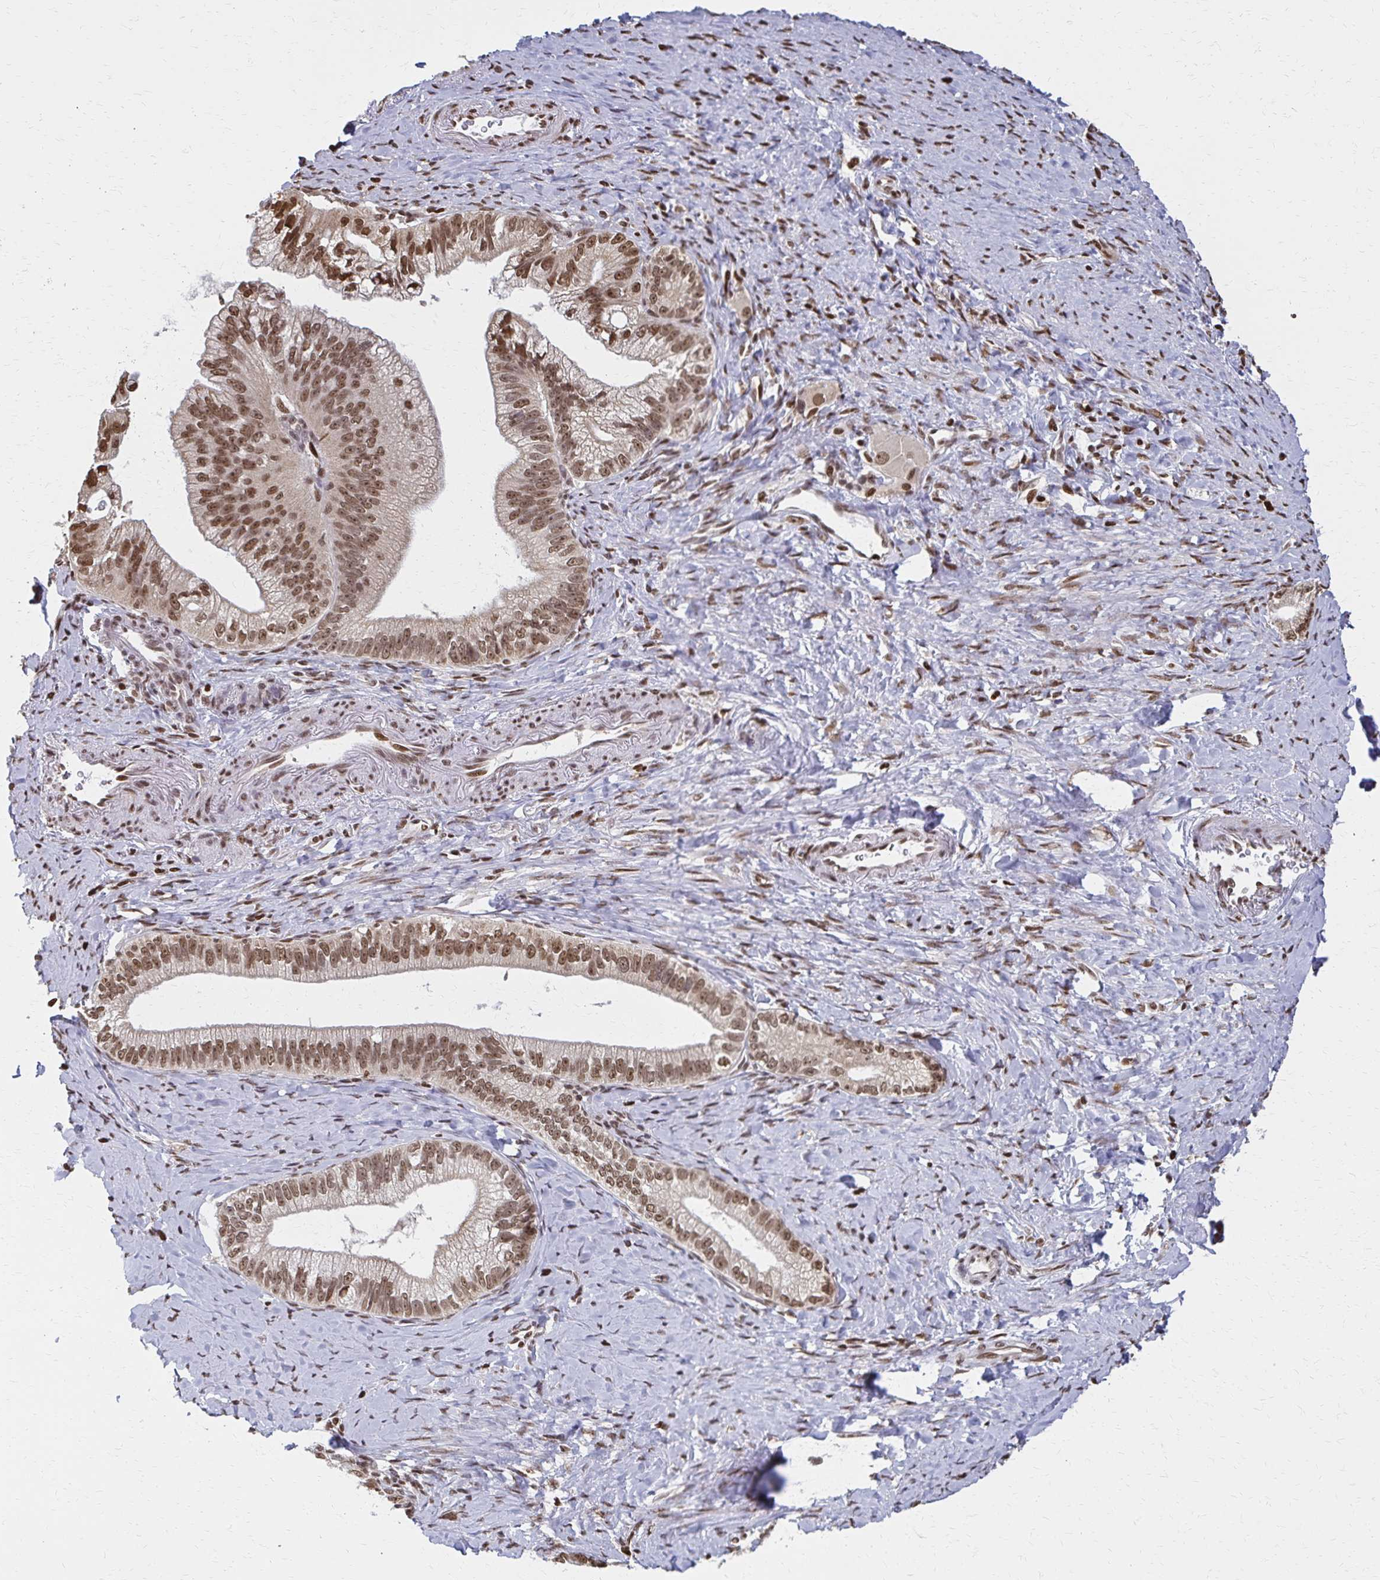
{"staining": {"intensity": "moderate", "quantity": ">75%", "location": "nuclear"}, "tissue": "pancreatic cancer", "cell_type": "Tumor cells", "image_type": "cancer", "snomed": [{"axis": "morphology", "description": "Adenocarcinoma, NOS"}, {"axis": "topography", "description": "Pancreas"}], "caption": "Human pancreatic cancer (adenocarcinoma) stained for a protein (brown) demonstrates moderate nuclear positive expression in about >75% of tumor cells.", "gene": "HOXA9", "patient": {"sex": "male", "age": 70}}